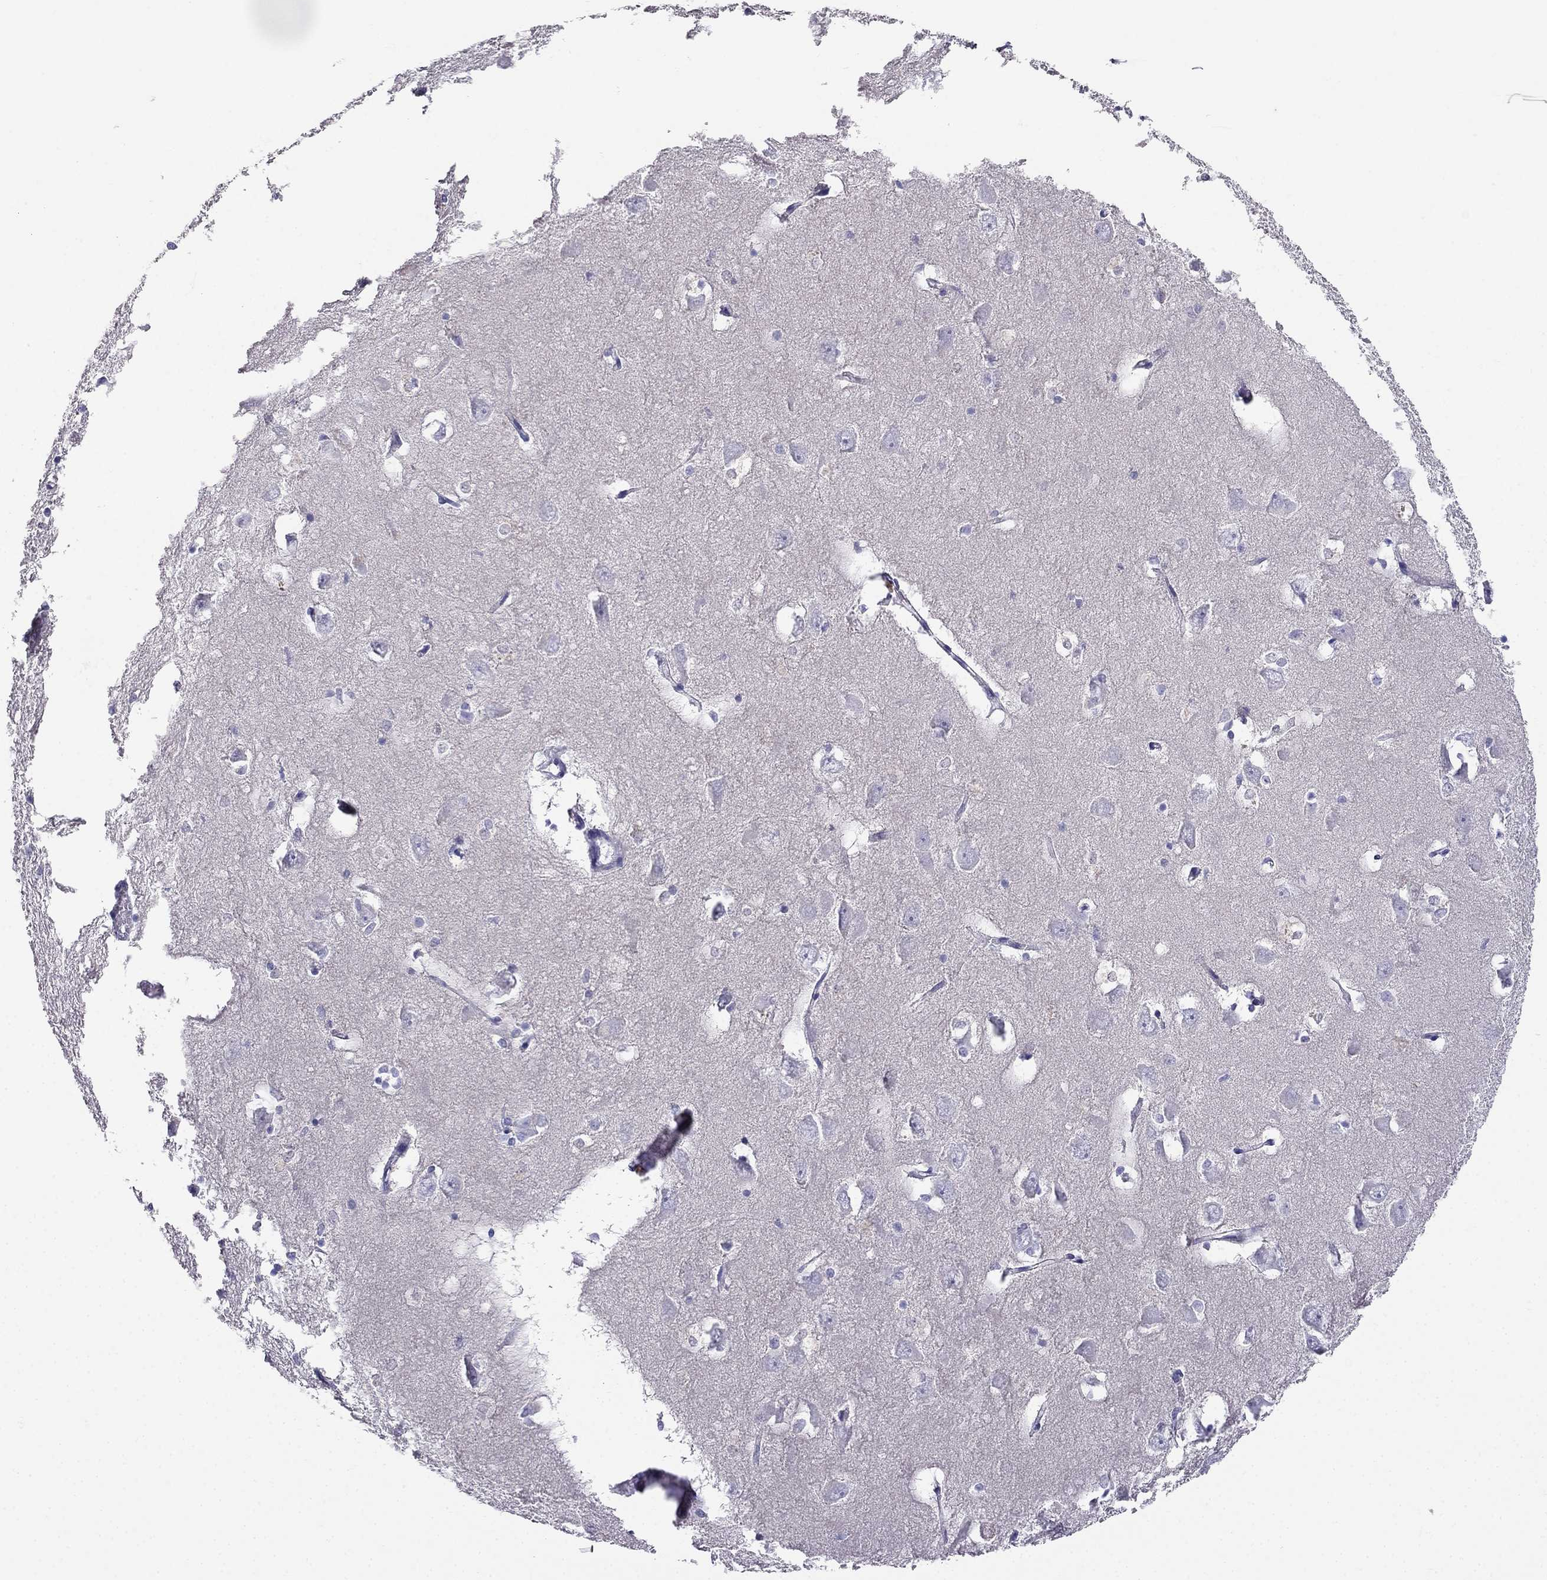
{"staining": {"intensity": "negative", "quantity": "none", "location": "none"}, "tissue": "hippocampus", "cell_type": "Glial cells", "image_type": "normal", "snomed": [{"axis": "morphology", "description": "Normal tissue, NOS"}, {"axis": "topography", "description": "Lateral ventricle wall"}, {"axis": "topography", "description": "Hippocampus"}], "caption": "This is an immunohistochemistry micrograph of unremarkable human hippocampus. There is no staining in glial cells.", "gene": "RFLNA", "patient": {"sex": "female", "age": 63}}